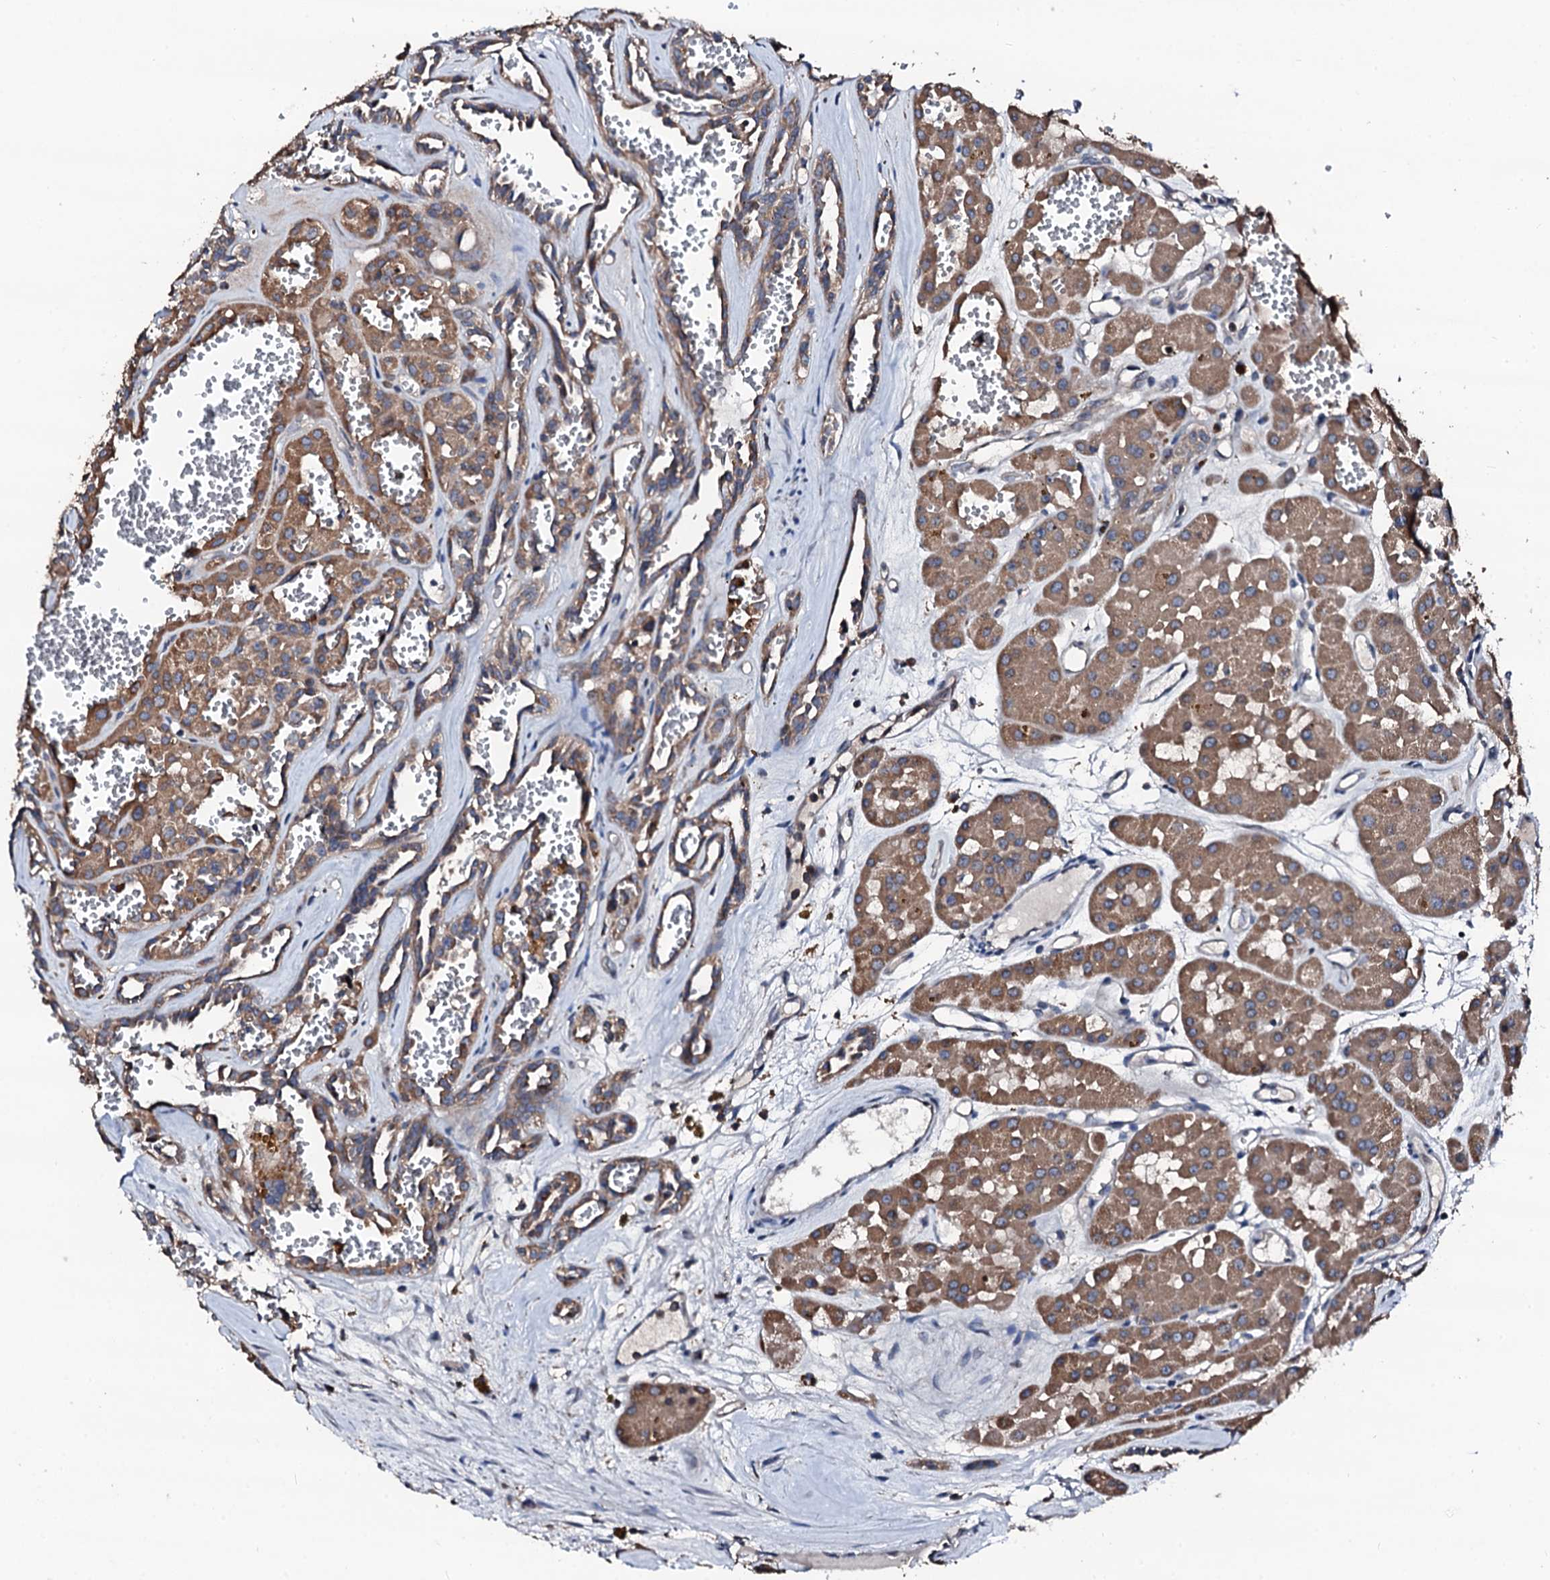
{"staining": {"intensity": "moderate", "quantity": ">75%", "location": "cytoplasmic/membranous"}, "tissue": "renal cancer", "cell_type": "Tumor cells", "image_type": "cancer", "snomed": [{"axis": "morphology", "description": "Carcinoma, NOS"}, {"axis": "topography", "description": "Kidney"}], "caption": "Immunohistochemical staining of renal carcinoma shows moderate cytoplasmic/membranous protein positivity in approximately >75% of tumor cells. (Brightfield microscopy of DAB IHC at high magnification).", "gene": "TRAFD1", "patient": {"sex": "female", "age": 75}}